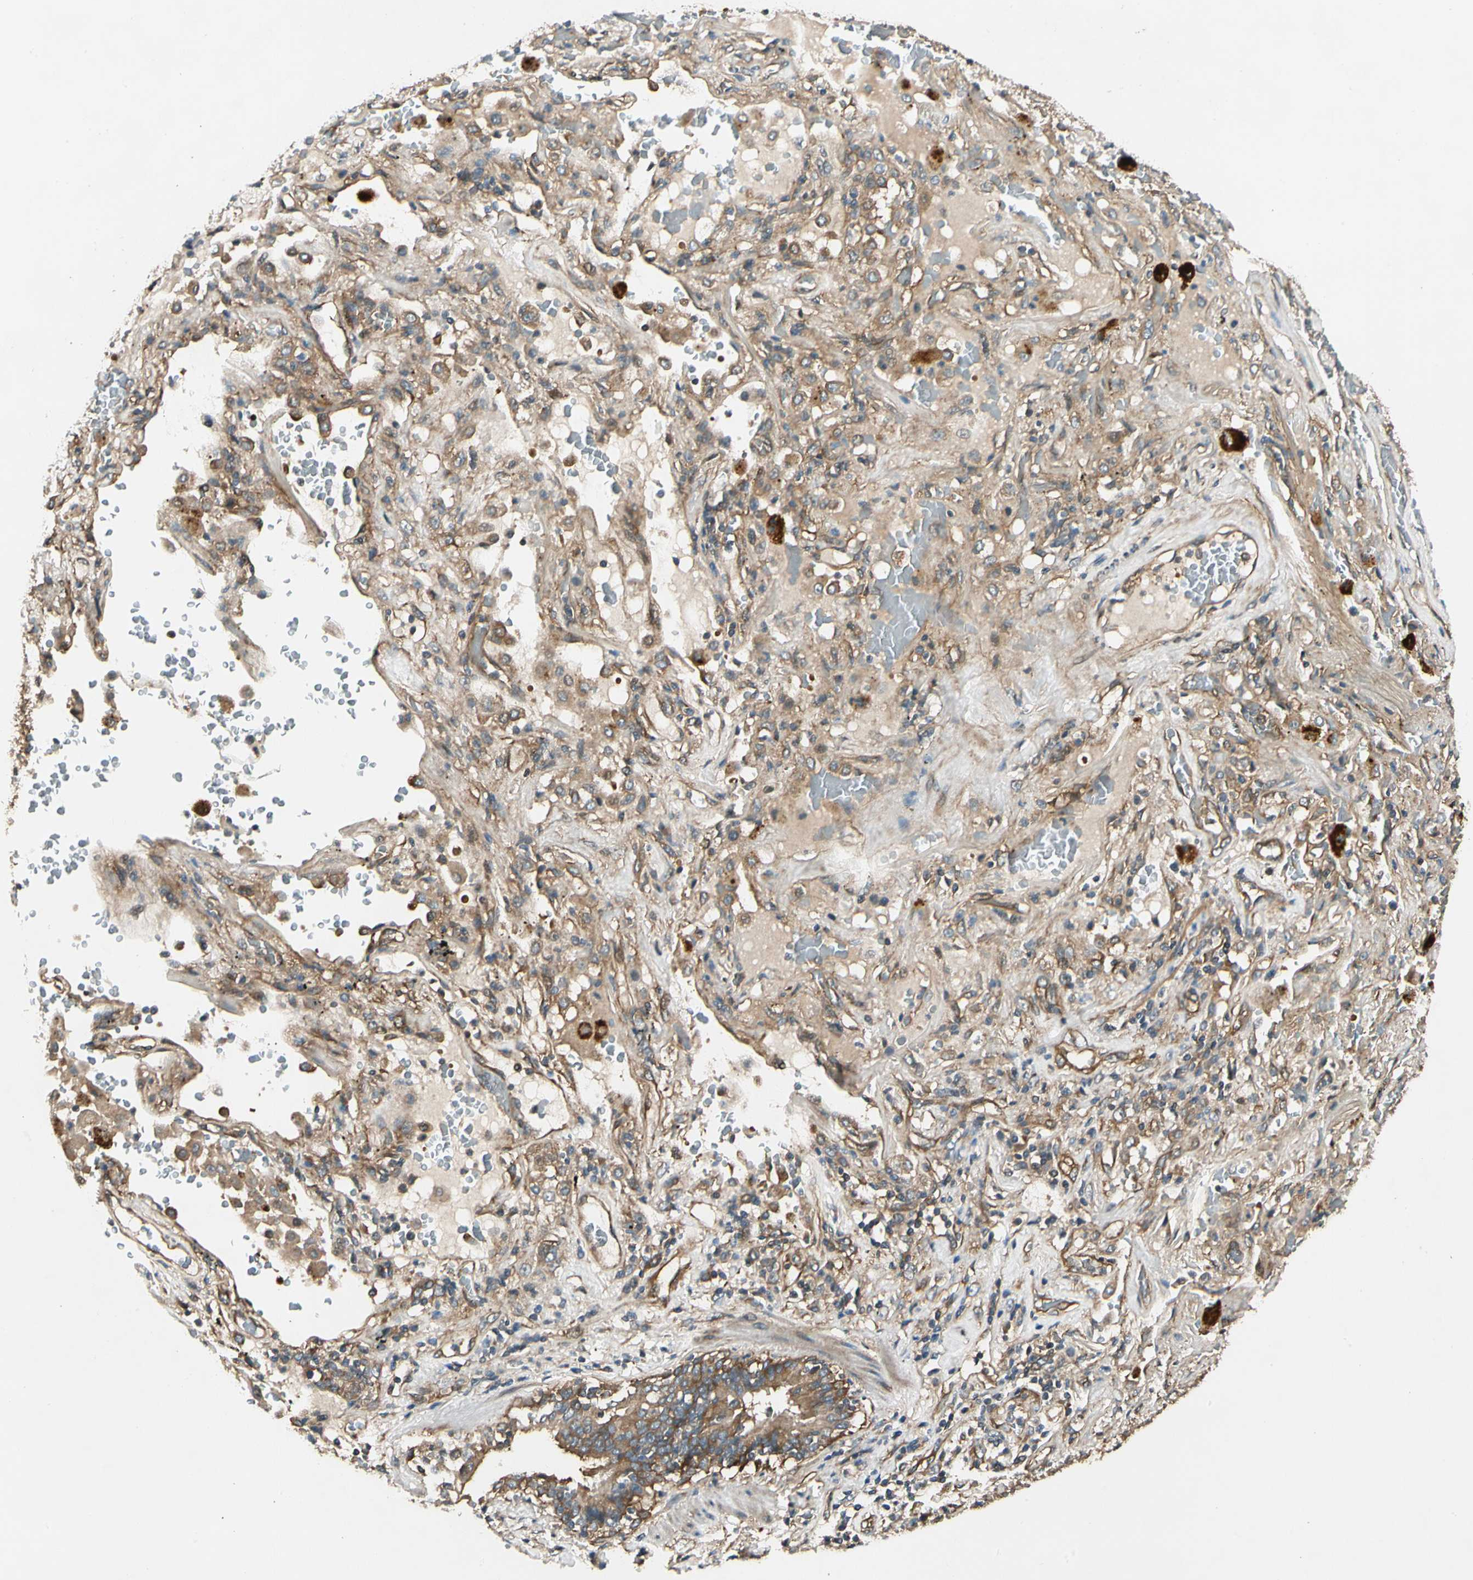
{"staining": {"intensity": "weak", "quantity": ">75%", "location": "cytoplasmic/membranous"}, "tissue": "lung cancer", "cell_type": "Tumor cells", "image_type": "cancer", "snomed": [{"axis": "morphology", "description": "Squamous cell carcinoma, NOS"}, {"axis": "topography", "description": "Lung"}], "caption": "Lung cancer was stained to show a protein in brown. There is low levels of weak cytoplasmic/membranous expression in approximately >75% of tumor cells.", "gene": "ROCK2", "patient": {"sex": "male", "age": 57}}